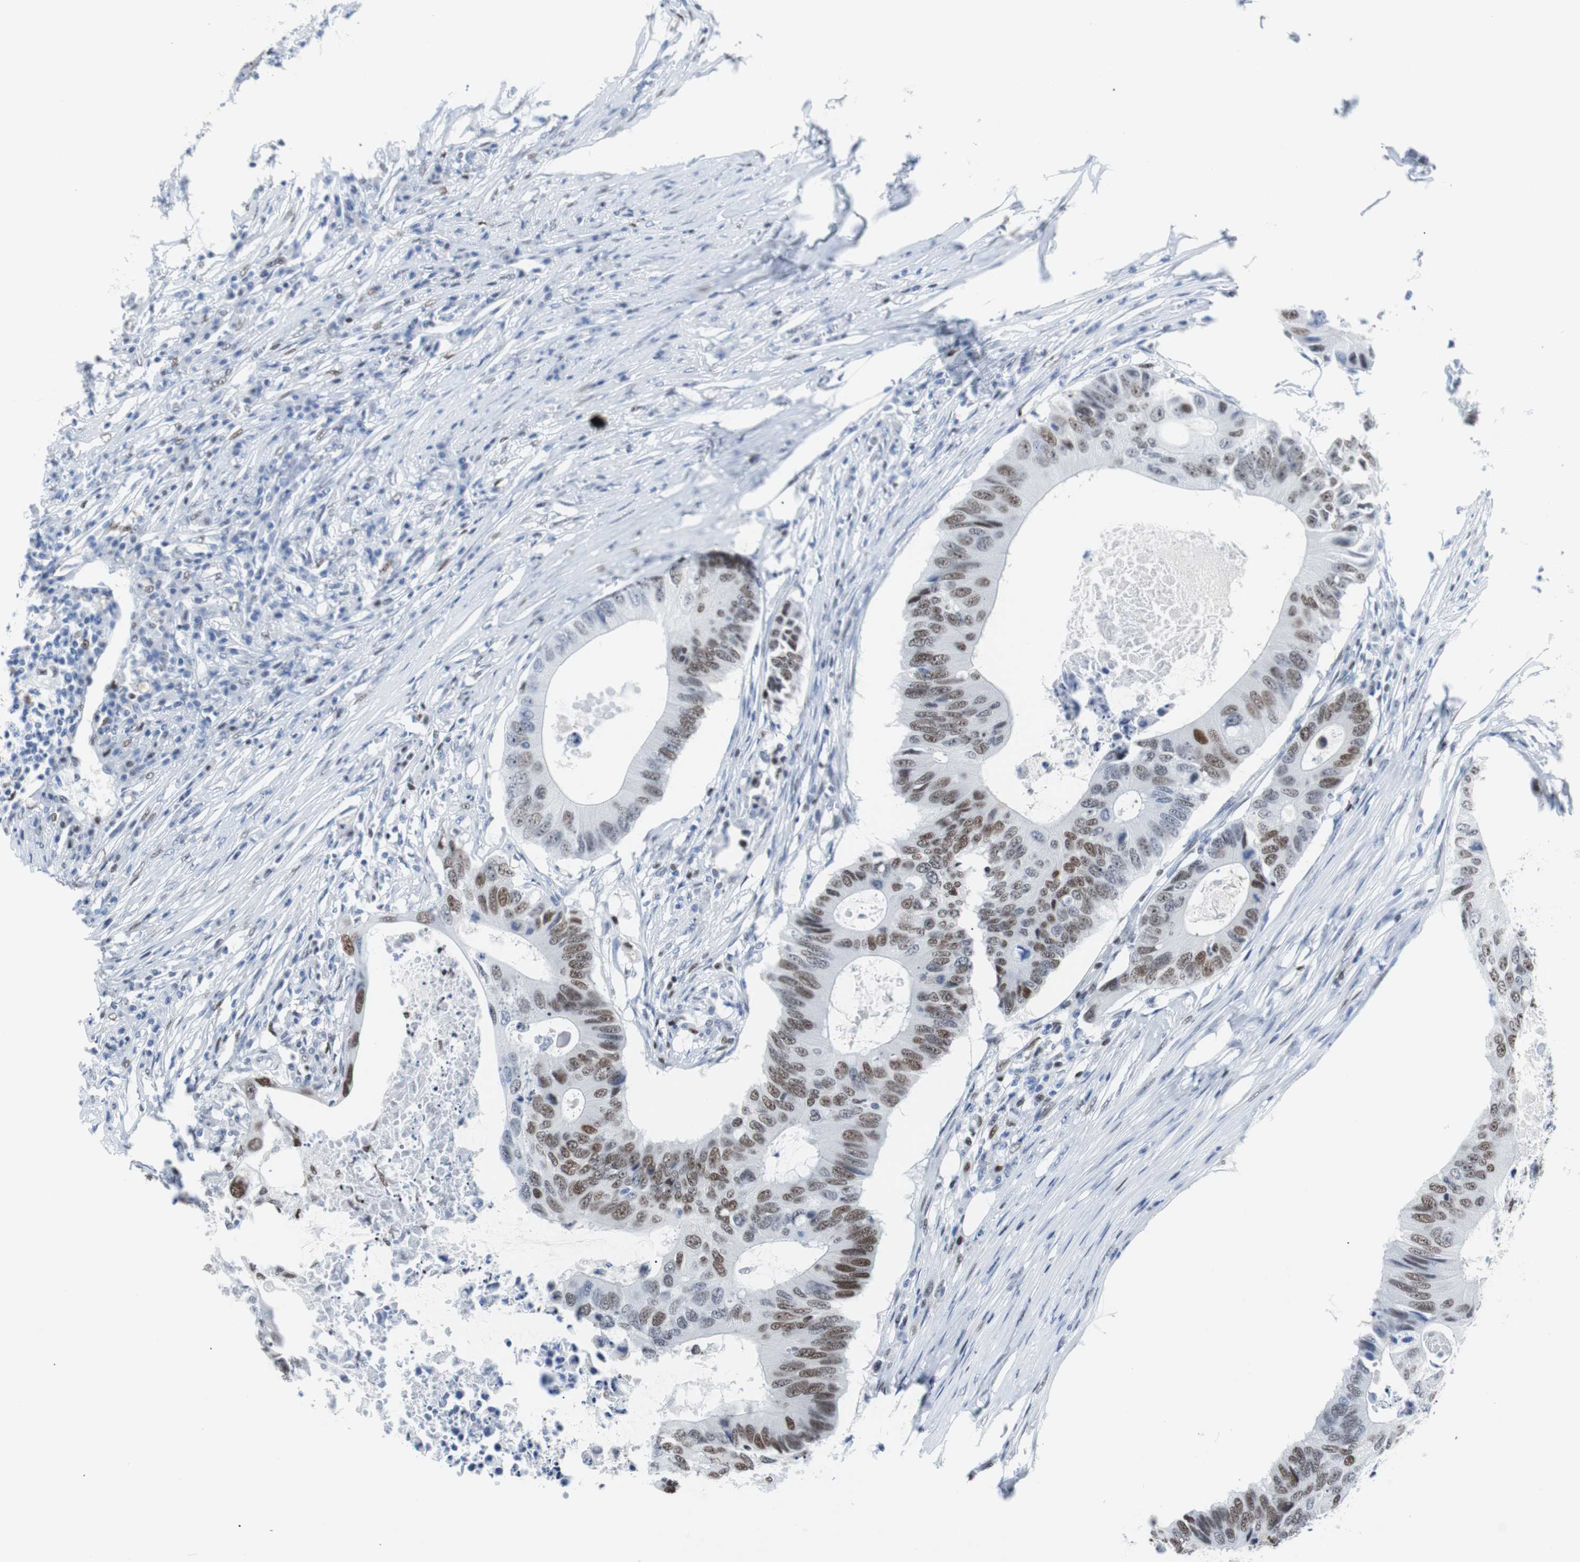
{"staining": {"intensity": "moderate", "quantity": ">75%", "location": "nuclear"}, "tissue": "colorectal cancer", "cell_type": "Tumor cells", "image_type": "cancer", "snomed": [{"axis": "morphology", "description": "Adenocarcinoma, NOS"}, {"axis": "topography", "description": "Colon"}], "caption": "Immunohistochemistry (IHC) (DAB) staining of human colorectal cancer (adenocarcinoma) reveals moderate nuclear protein positivity in approximately >75% of tumor cells.", "gene": "JUN", "patient": {"sex": "male", "age": 71}}